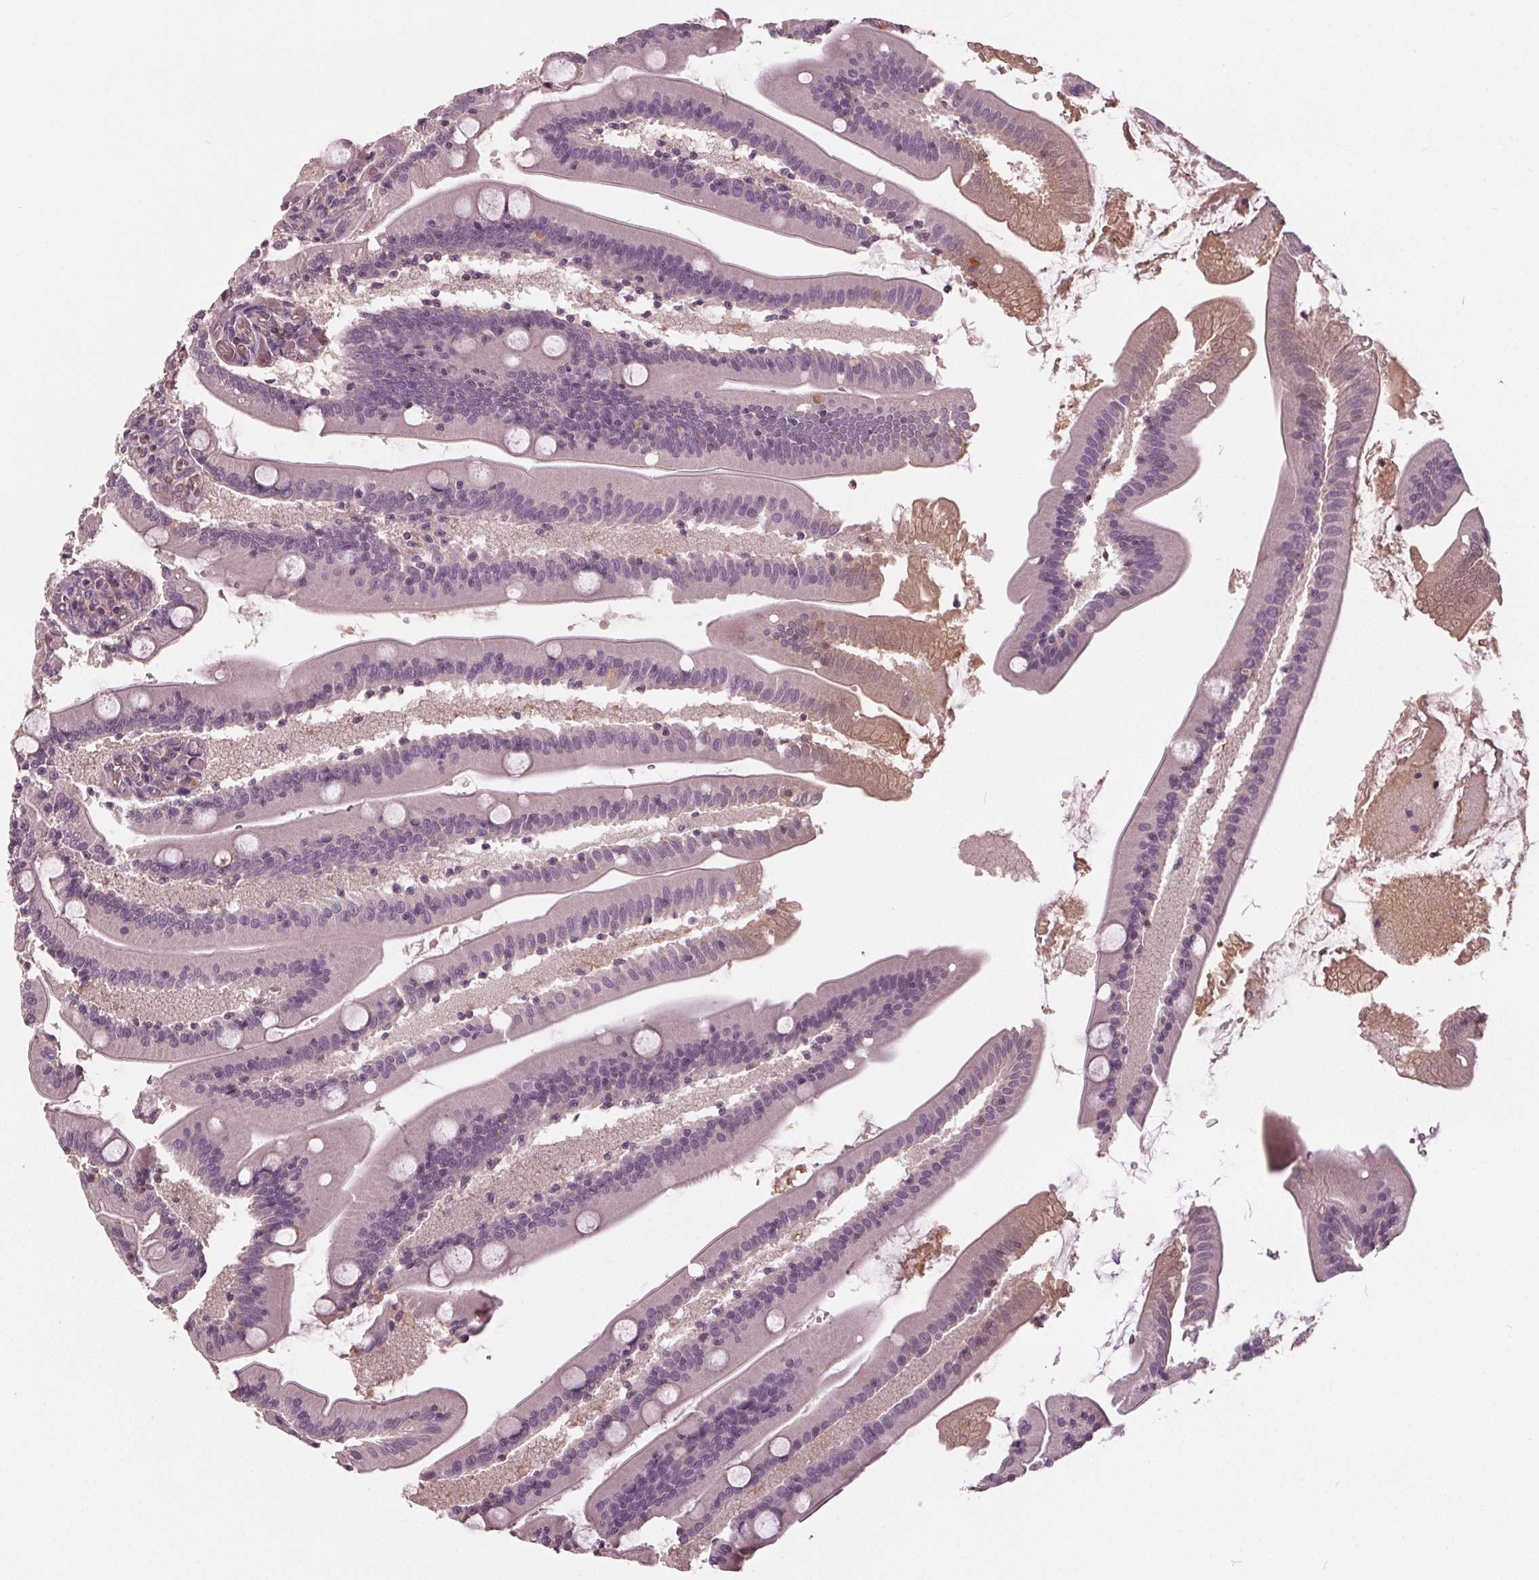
{"staining": {"intensity": "negative", "quantity": "none", "location": "none"}, "tissue": "small intestine", "cell_type": "Glandular cells", "image_type": "normal", "snomed": [{"axis": "morphology", "description": "Normal tissue, NOS"}, {"axis": "topography", "description": "Small intestine"}], "caption": "This micrograph is of normal small intestine stained with IHC to label a protein in brown with the nuclei are counter-stained blue. There is no positivity in glandular cells. (Stains: DAB IHC with hematoxylin counter stain, Microscopy: brightfield microscopy at high magnification).", "gene": "PDGFD", "patient": {"sex": "male", "age": 37}}